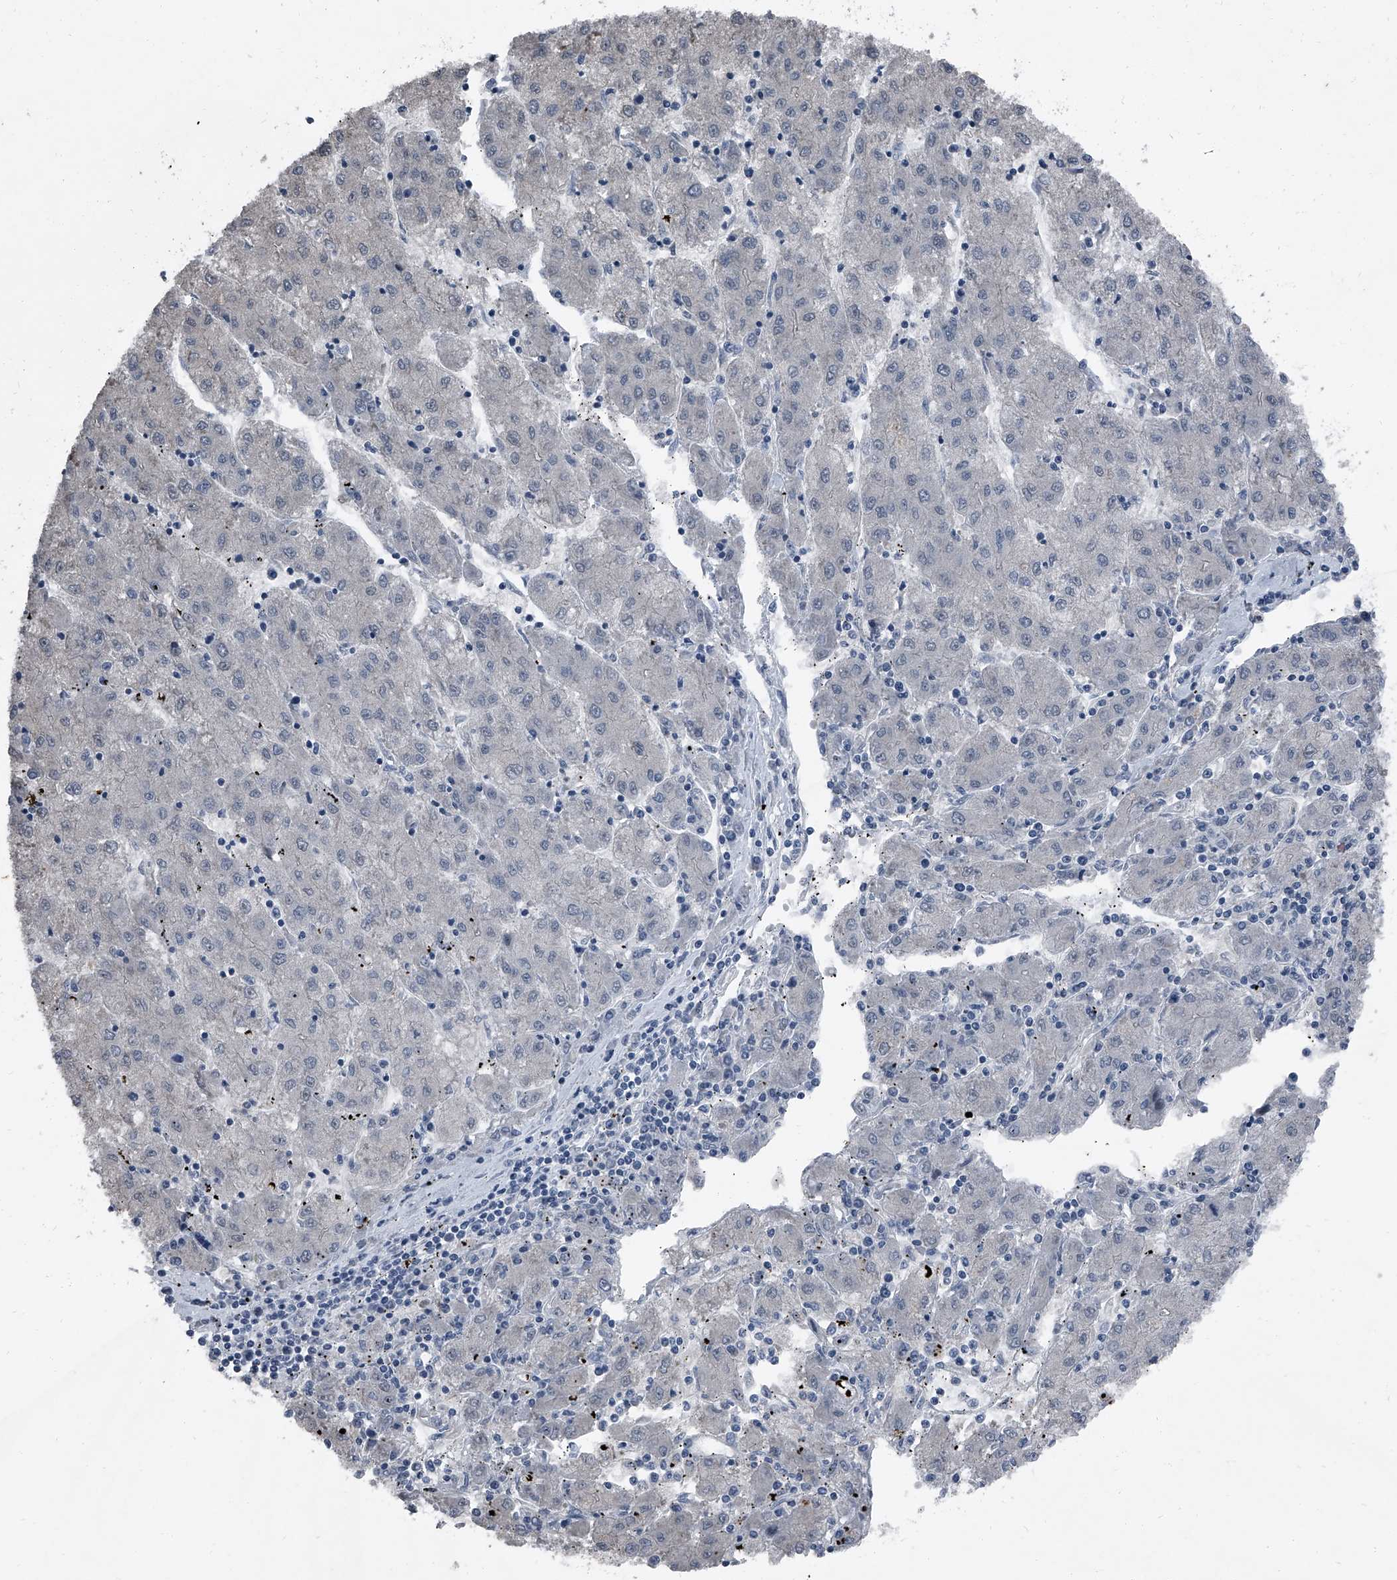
{"staining": {"intensity": "negative", "quantity": "none", "location": "none"}, "tissue": "liver cancer", "cell_type": "Tumor cells", "image_type": "cancer", "snomed": [{"axis": "morphology", "description": "Carcinoma, Hepatocellular, NOS"}, {"axis": "topography", "description": "Liver"}], "caption": "There is no significant staining in tumor cells of liver cancer.", "gene": "HEPHL1", "patient": {"sex": "male", "age": 72}}